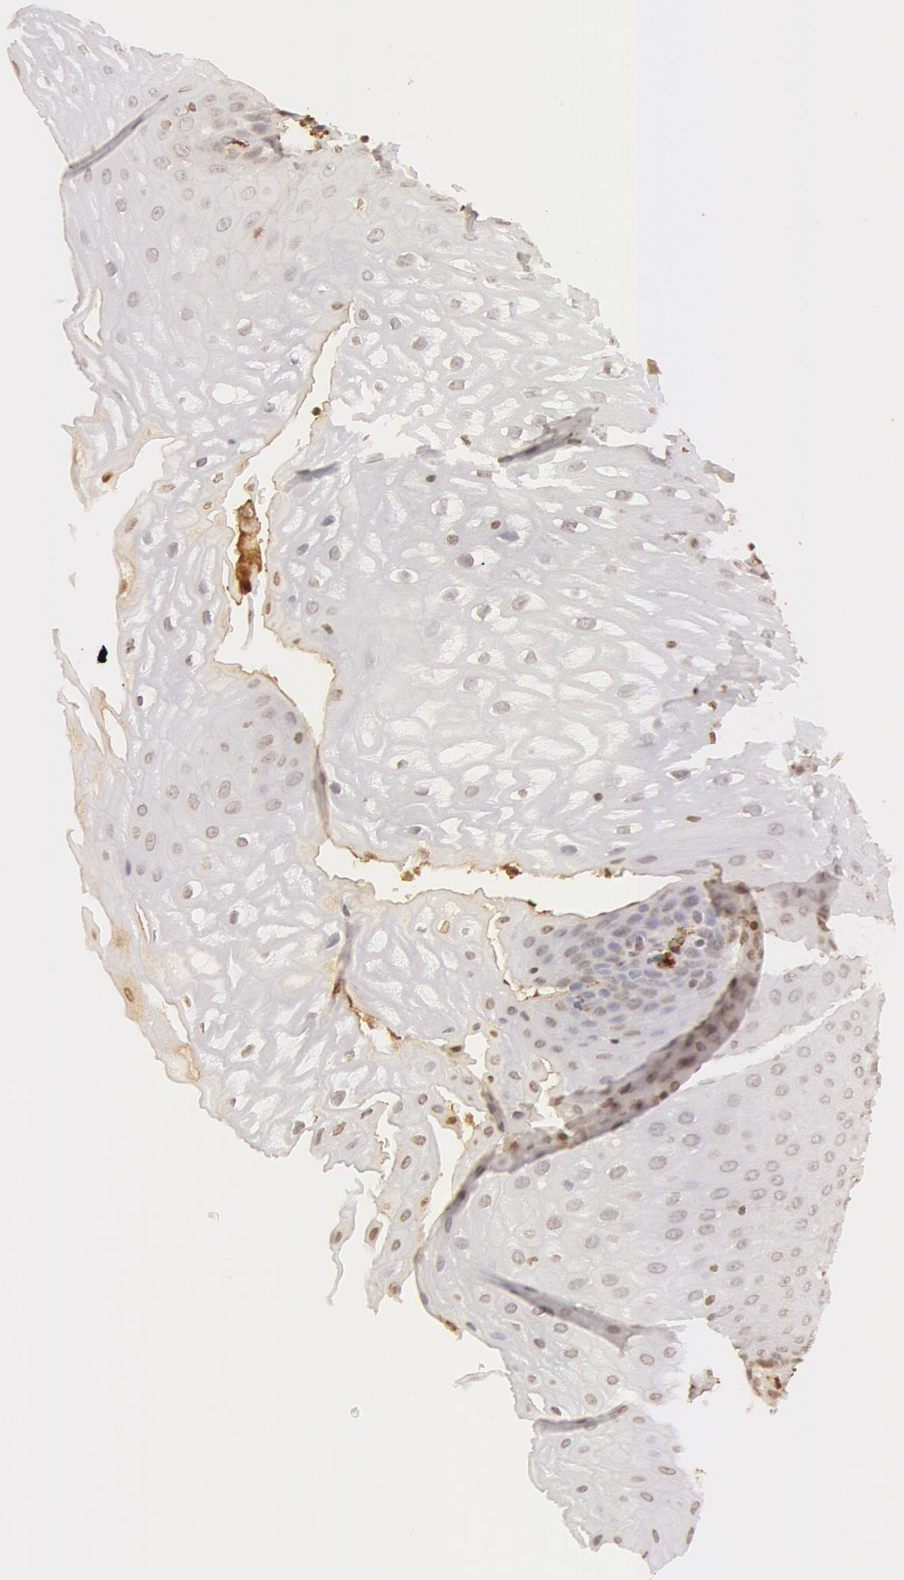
{"staining": {"intensity": "negative", "quantity": "none", "location": "none"}, "tissue": "esophagus", "cell_type": "Squamous epithelial cells", "image_type": "normal", "snomed": [{"axis": "morphology", "description": "Normal tissue, NOS"}, {"axis": "topography", "description": "Esophagus"}], "caption": "IHC micrograph of unremarkable esophagus stained for a protein (brown), which displays no expression in squamous epithelial cells.", "gene": "VWF", "patient": {"sex": "female", "age": 61}}